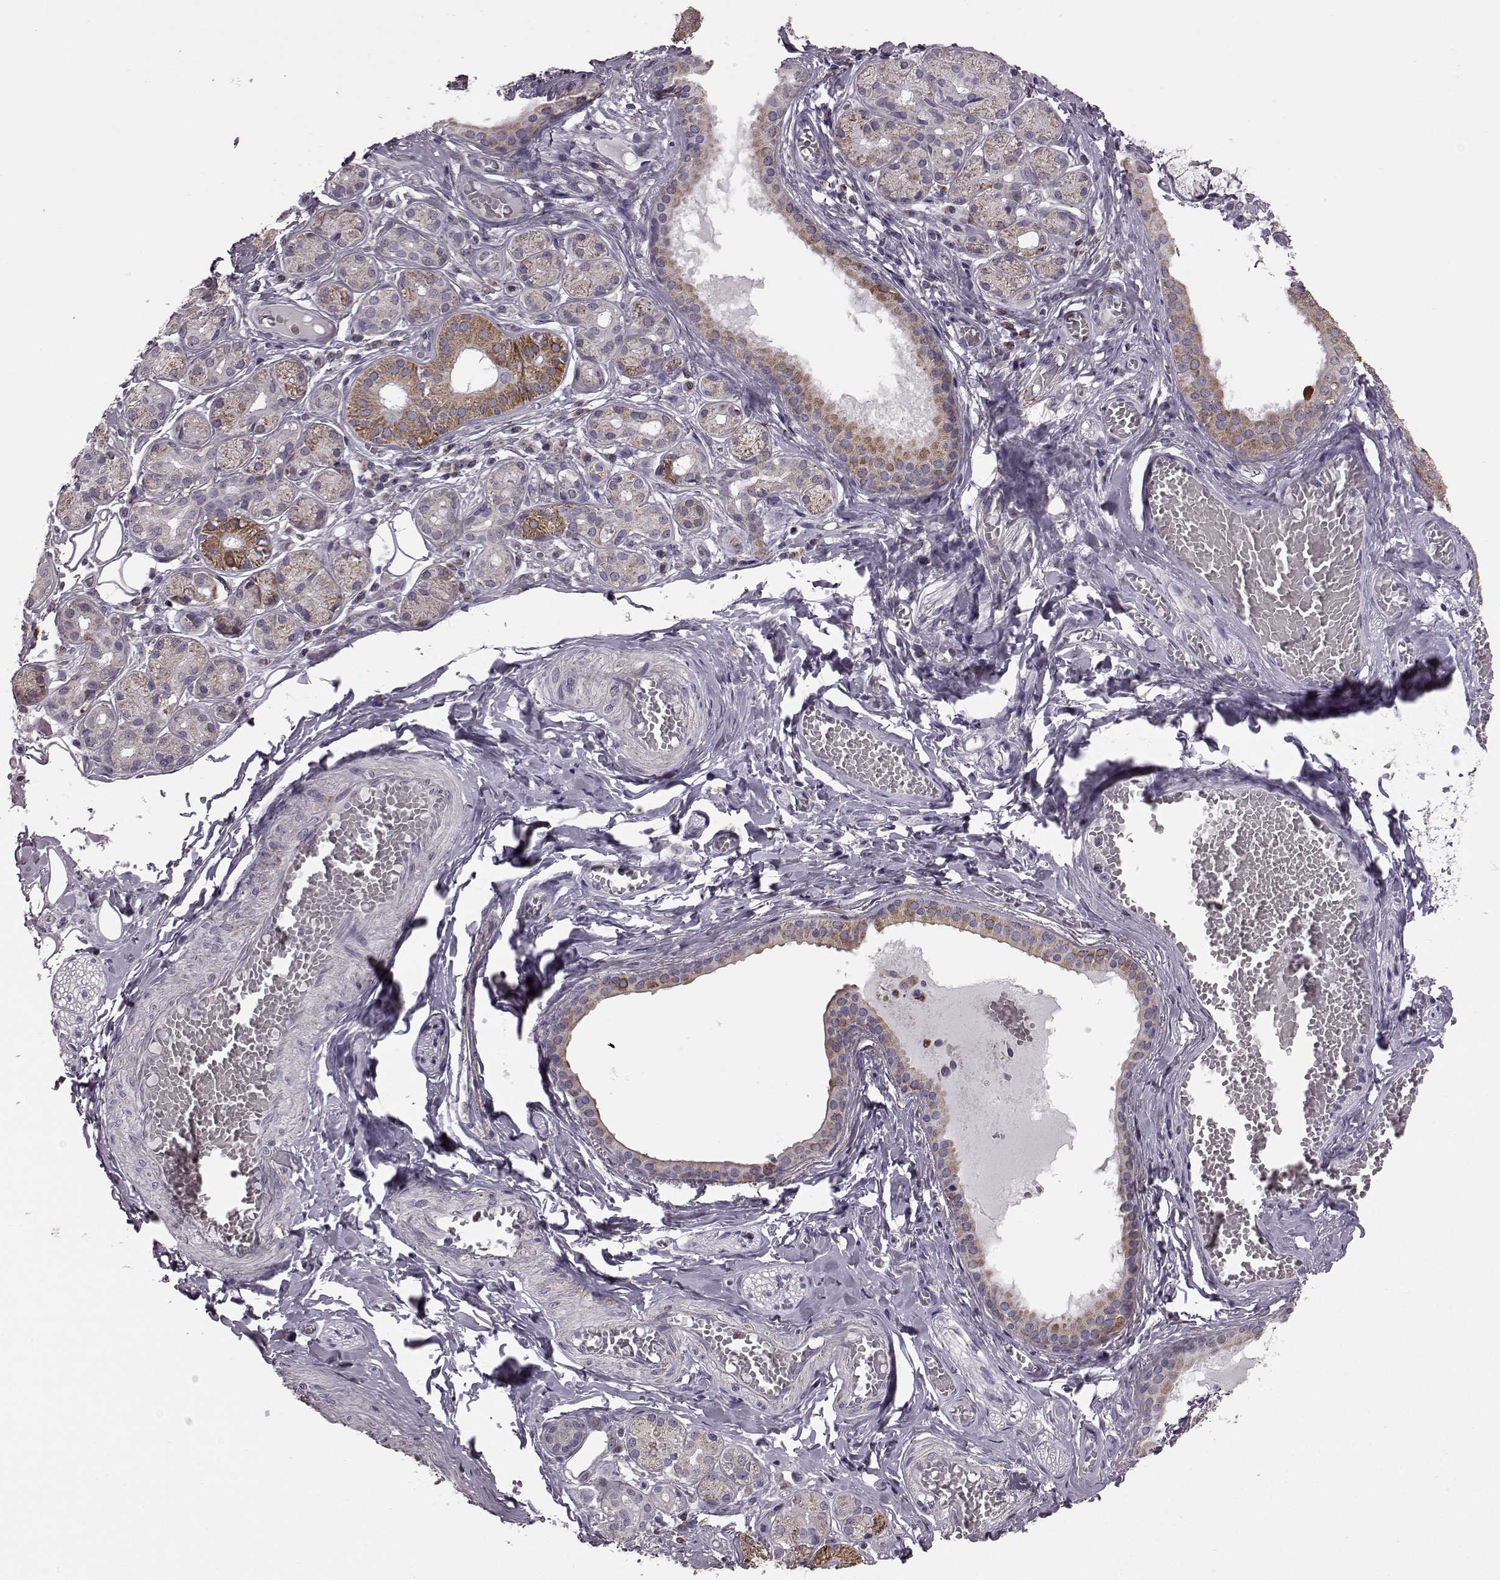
{"staining": {"intensity": "strong", "quantity": "25%-75%", "location": "cytoplasmic/membranous"}, "tissue": "salivary gland", "cell_type": "Glandular cells", "image_type": "normal", "snomed": [{"axis": "morphology", "description": "Normal tissue, NOS"}, {"axis": "topography", "description": "Salivary gland"}, {"axis": "topography", "description": "Peripheral nerve tissue"}], "caption": "Salivary gland stained with a brown dye displays strong cytoplasmic/membranous positive expression in about 25%-75% of glandular cells.", "gene": "ATP5MF", "patient": {"sex": "male", "age": 71}}